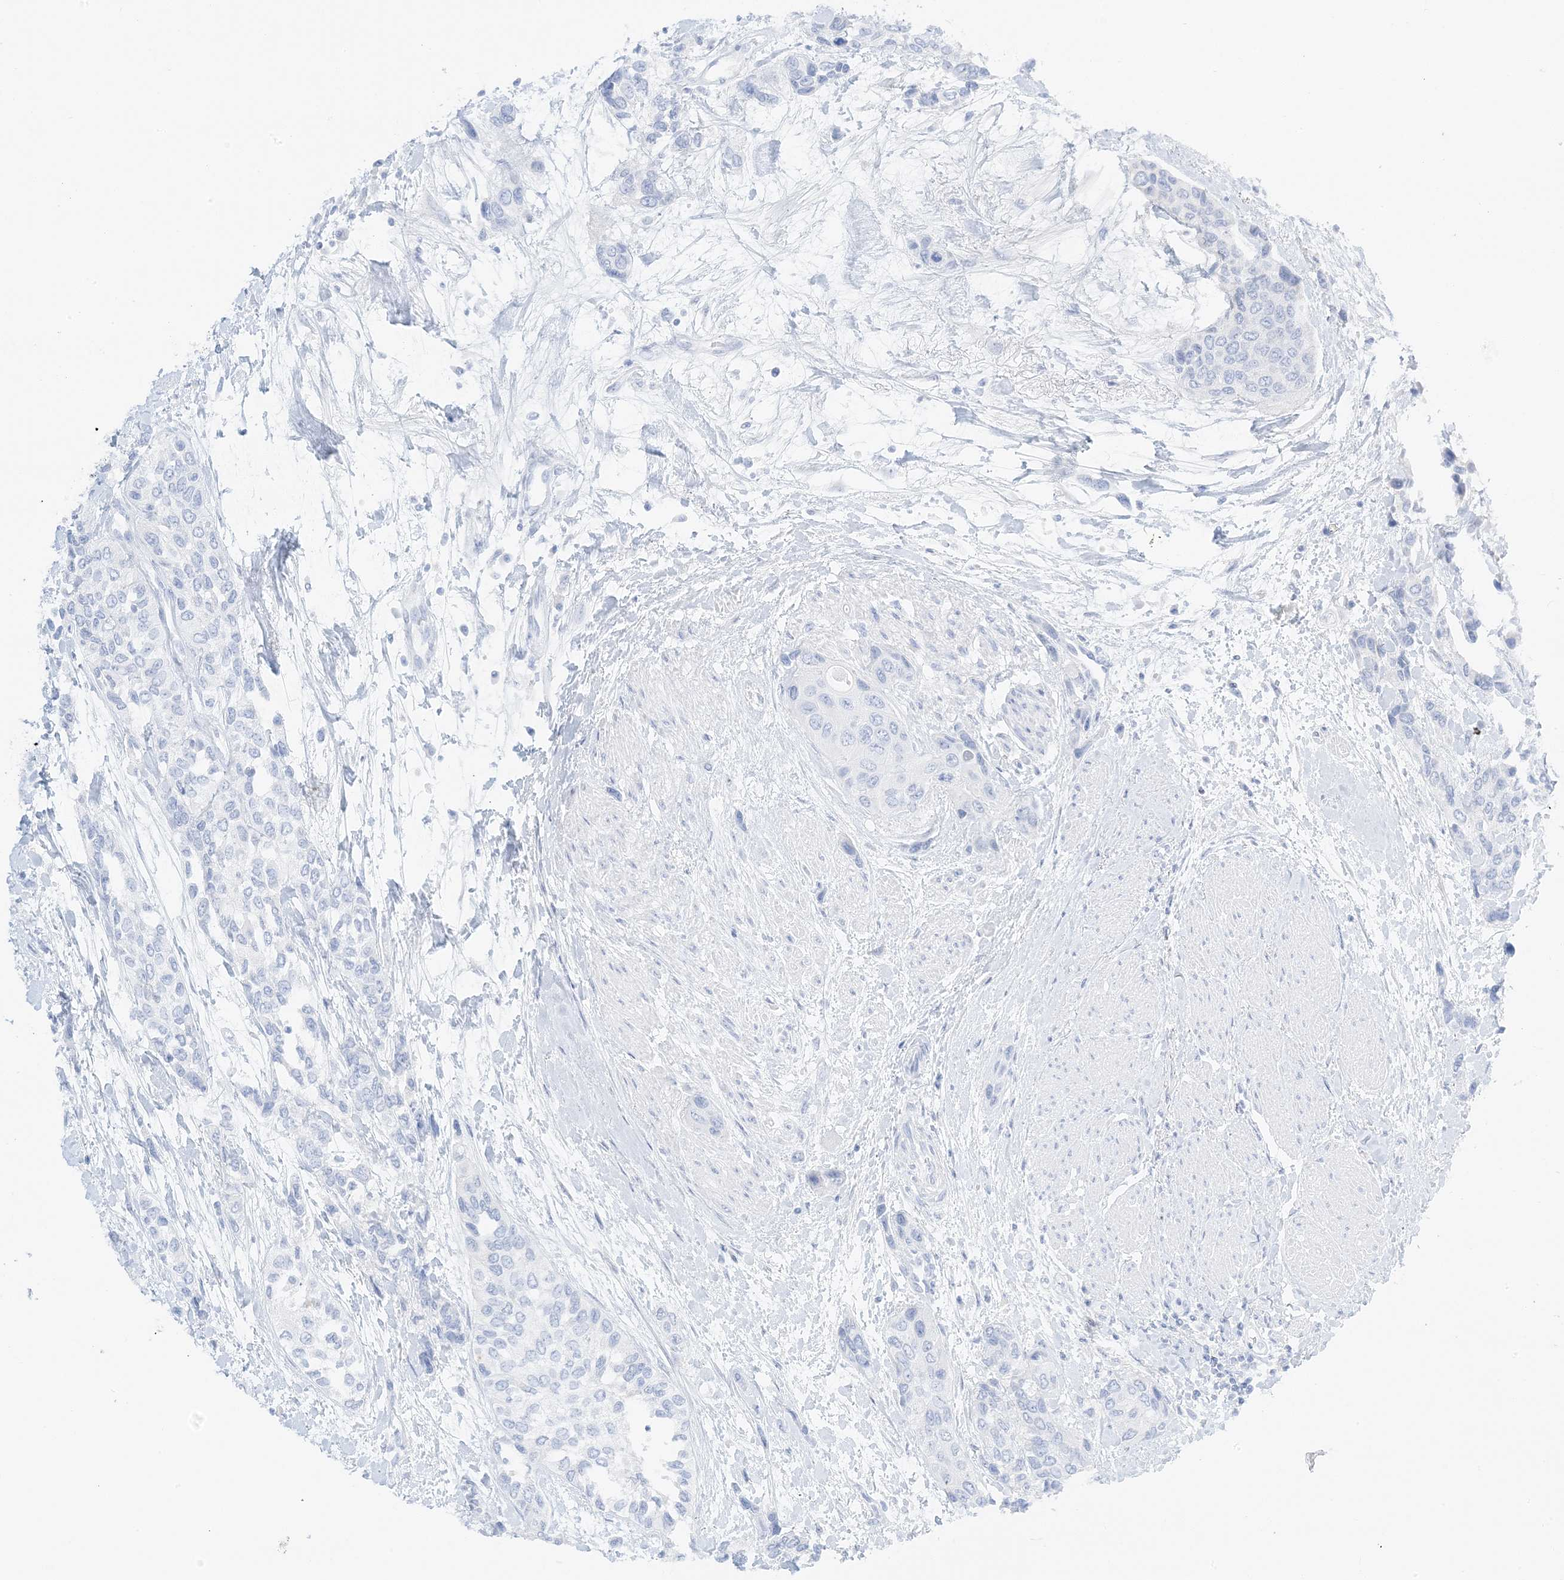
{"staining": {"intensity": "negative", "quantity": "none", "location": "none"}, "tissue": "urothelial cancer", "cell_type": "Tumor cells", "image_type": "cancer", "snomed": [{"axis": "morphology", "description": "Normal tissue, NOS"}, {"axis": "morphology", "description": "Urothelial carcinoma, High grade"}, {"axis": "topography", "description": "Vascular tissue"}, {"axis": "topography", "description": "Urinary bladder"}], "caption": "IHC photomicrograph of neoplastic tissue: human urothelial cancer stained with DAB (3,3'-diaminobenzidine) demonstrates no significant protein expression in tumor cells.", "gene": "SLC22A13", "patient": {"sex": "female", "age": 56}}